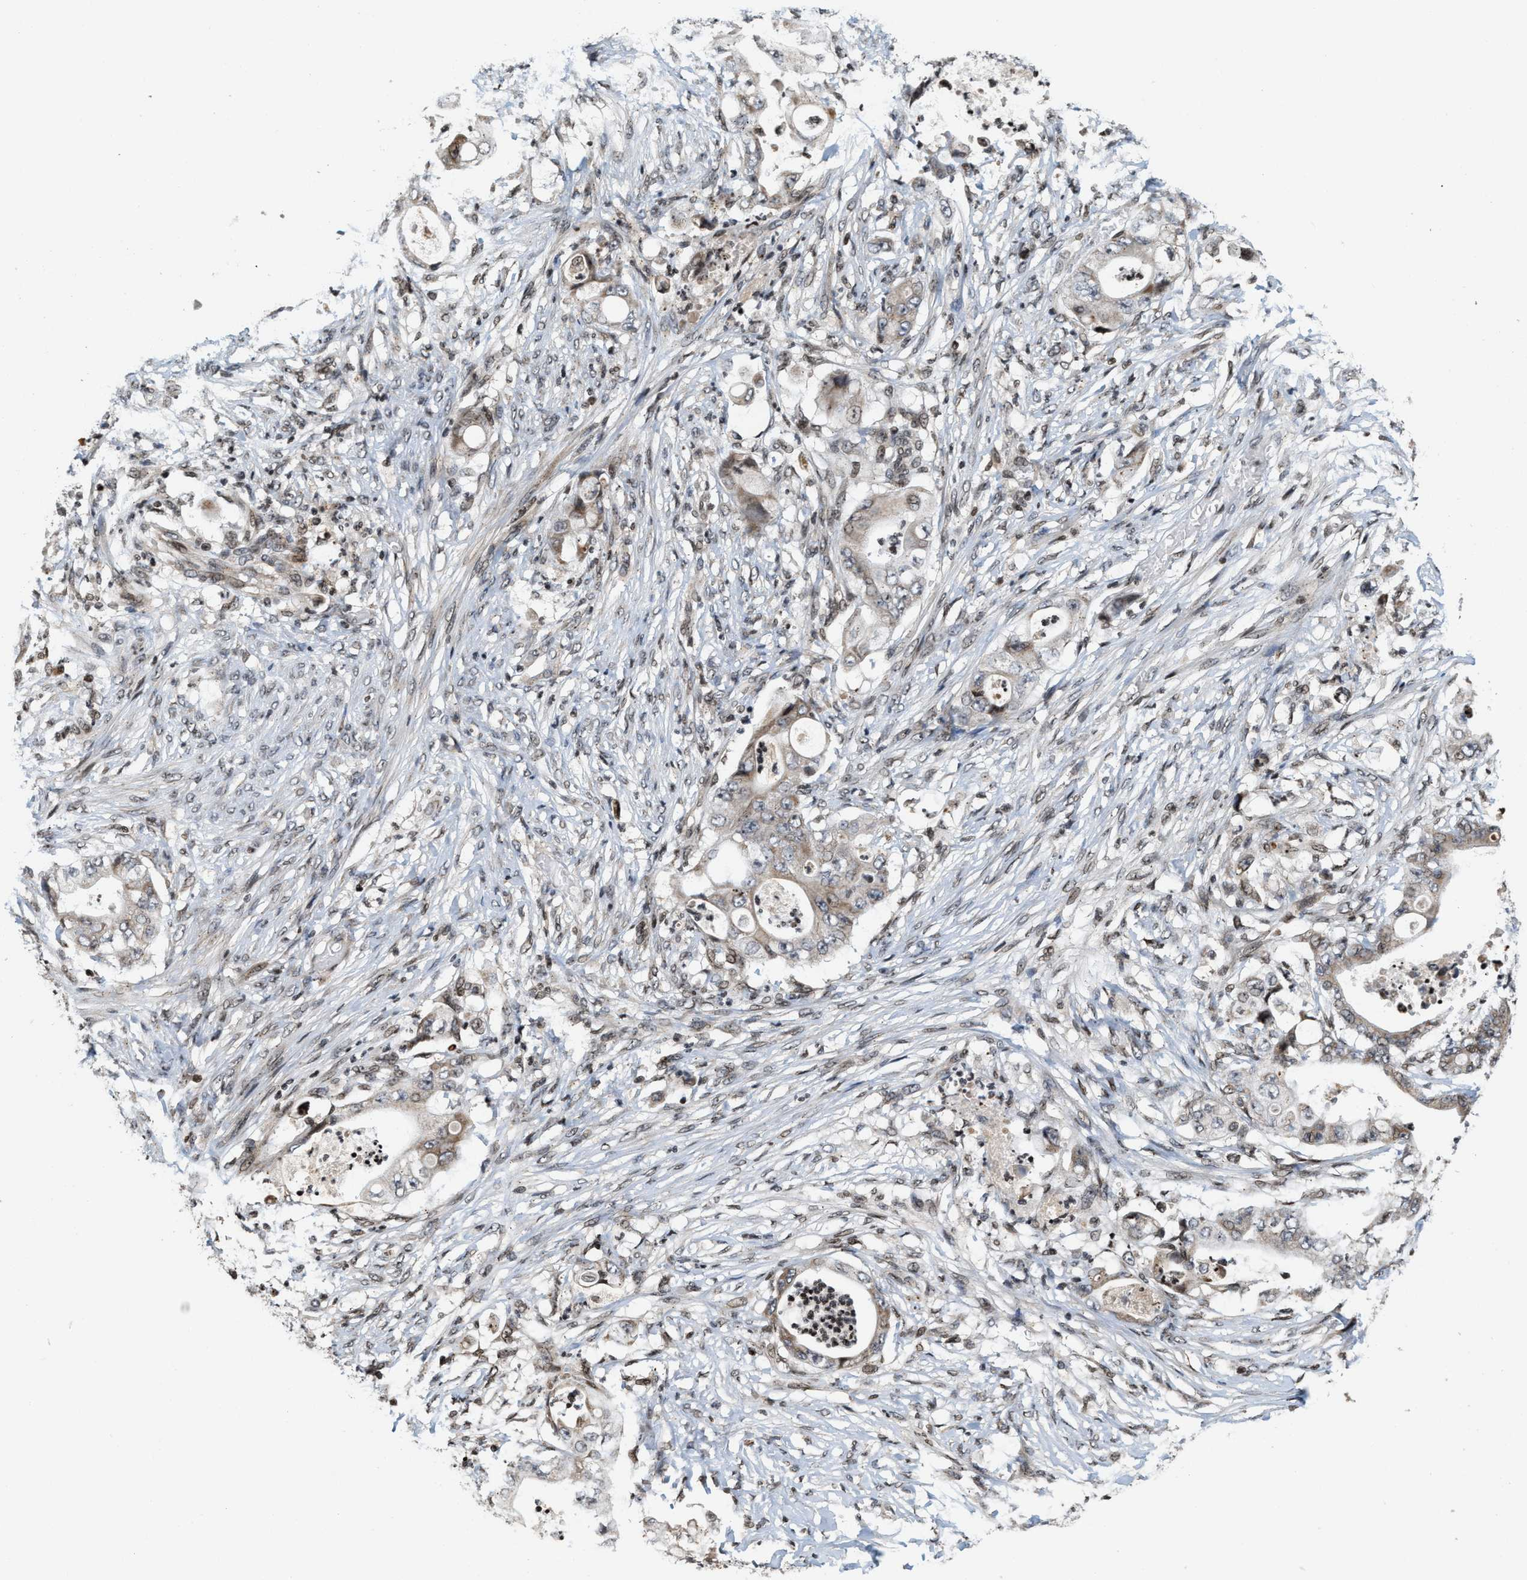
{"staining": {"intensity": "weak", "quantity": ">75%", "location": "cytoplasmic/membranous"}, "tissue": "stomach cancer", "cell_type": "Tumor cells", "image_type": "cancer", "snomed": [{"axis": "morphology", "description": "Adenocarcinoma, NOS"}, {"axis": "topography", "description": "Stomach"}], "caption": "Protein expression analysis of stomach adenocarcinoma exhibits weak cytoplasmic/membranous expression in about >75% of tumor cells.", "gene": "PDZD2", "patient": {"sex": "female", "age": 73}}